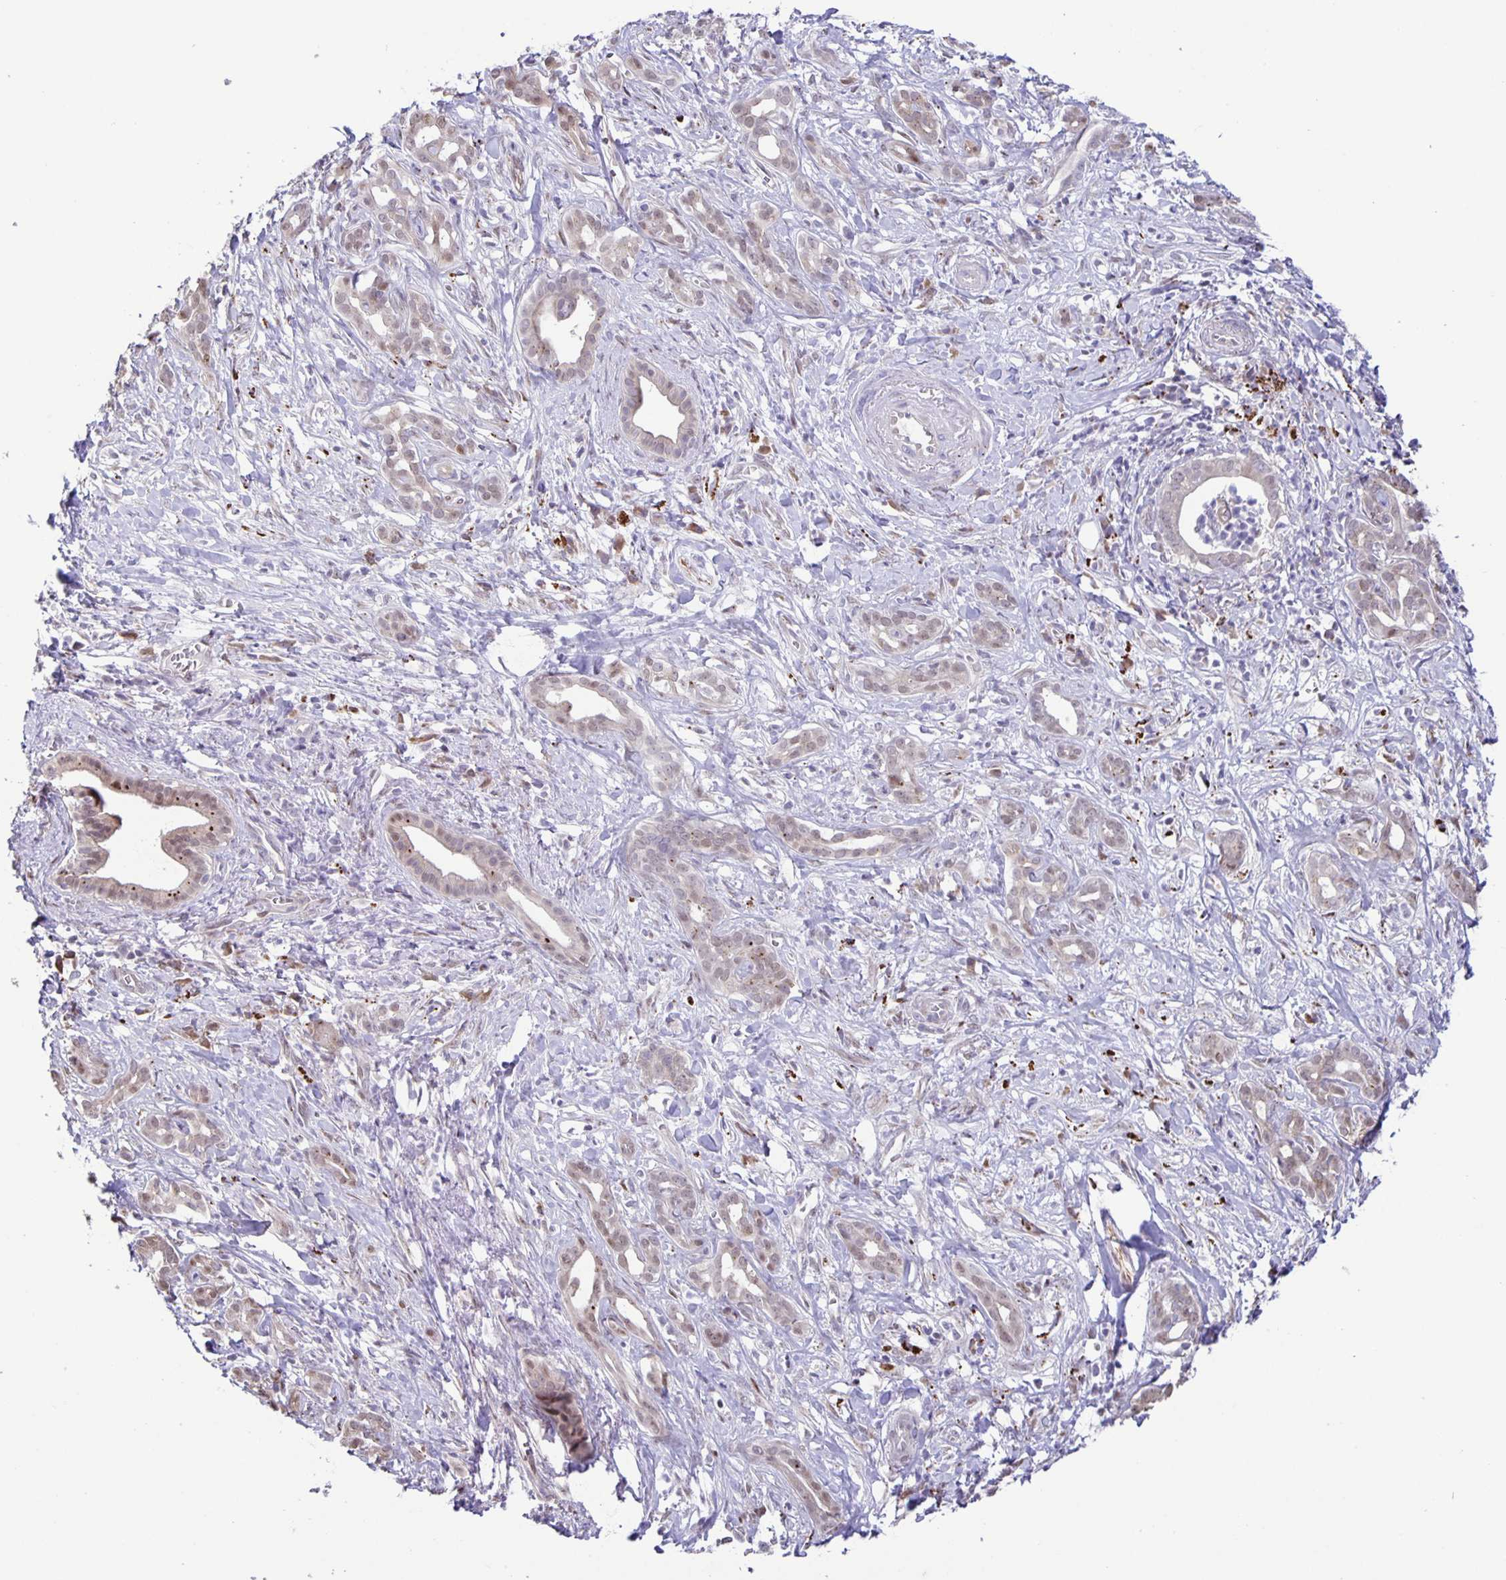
{"staining": {"intensity": "weak", "quantity": "25%-75%", "location": "nuclear"}, "tissue": "pancreatic cancer", "cell_type": "Tumor cells", "image_type": "cancer", "snomed": [{"axis": "morphology", "description": "Adenocarcinoma, NOS"}, {"axis": "topography", "description": "Pancreas"}], "caption": "Protein analysis of pancreatic adenocarcinoma tissue exhibits weak nuclear expression in approximately 25%-75% of tumor cells.", "gene": "MAPK12", "patient": {"sex": "male", "age": 61}}